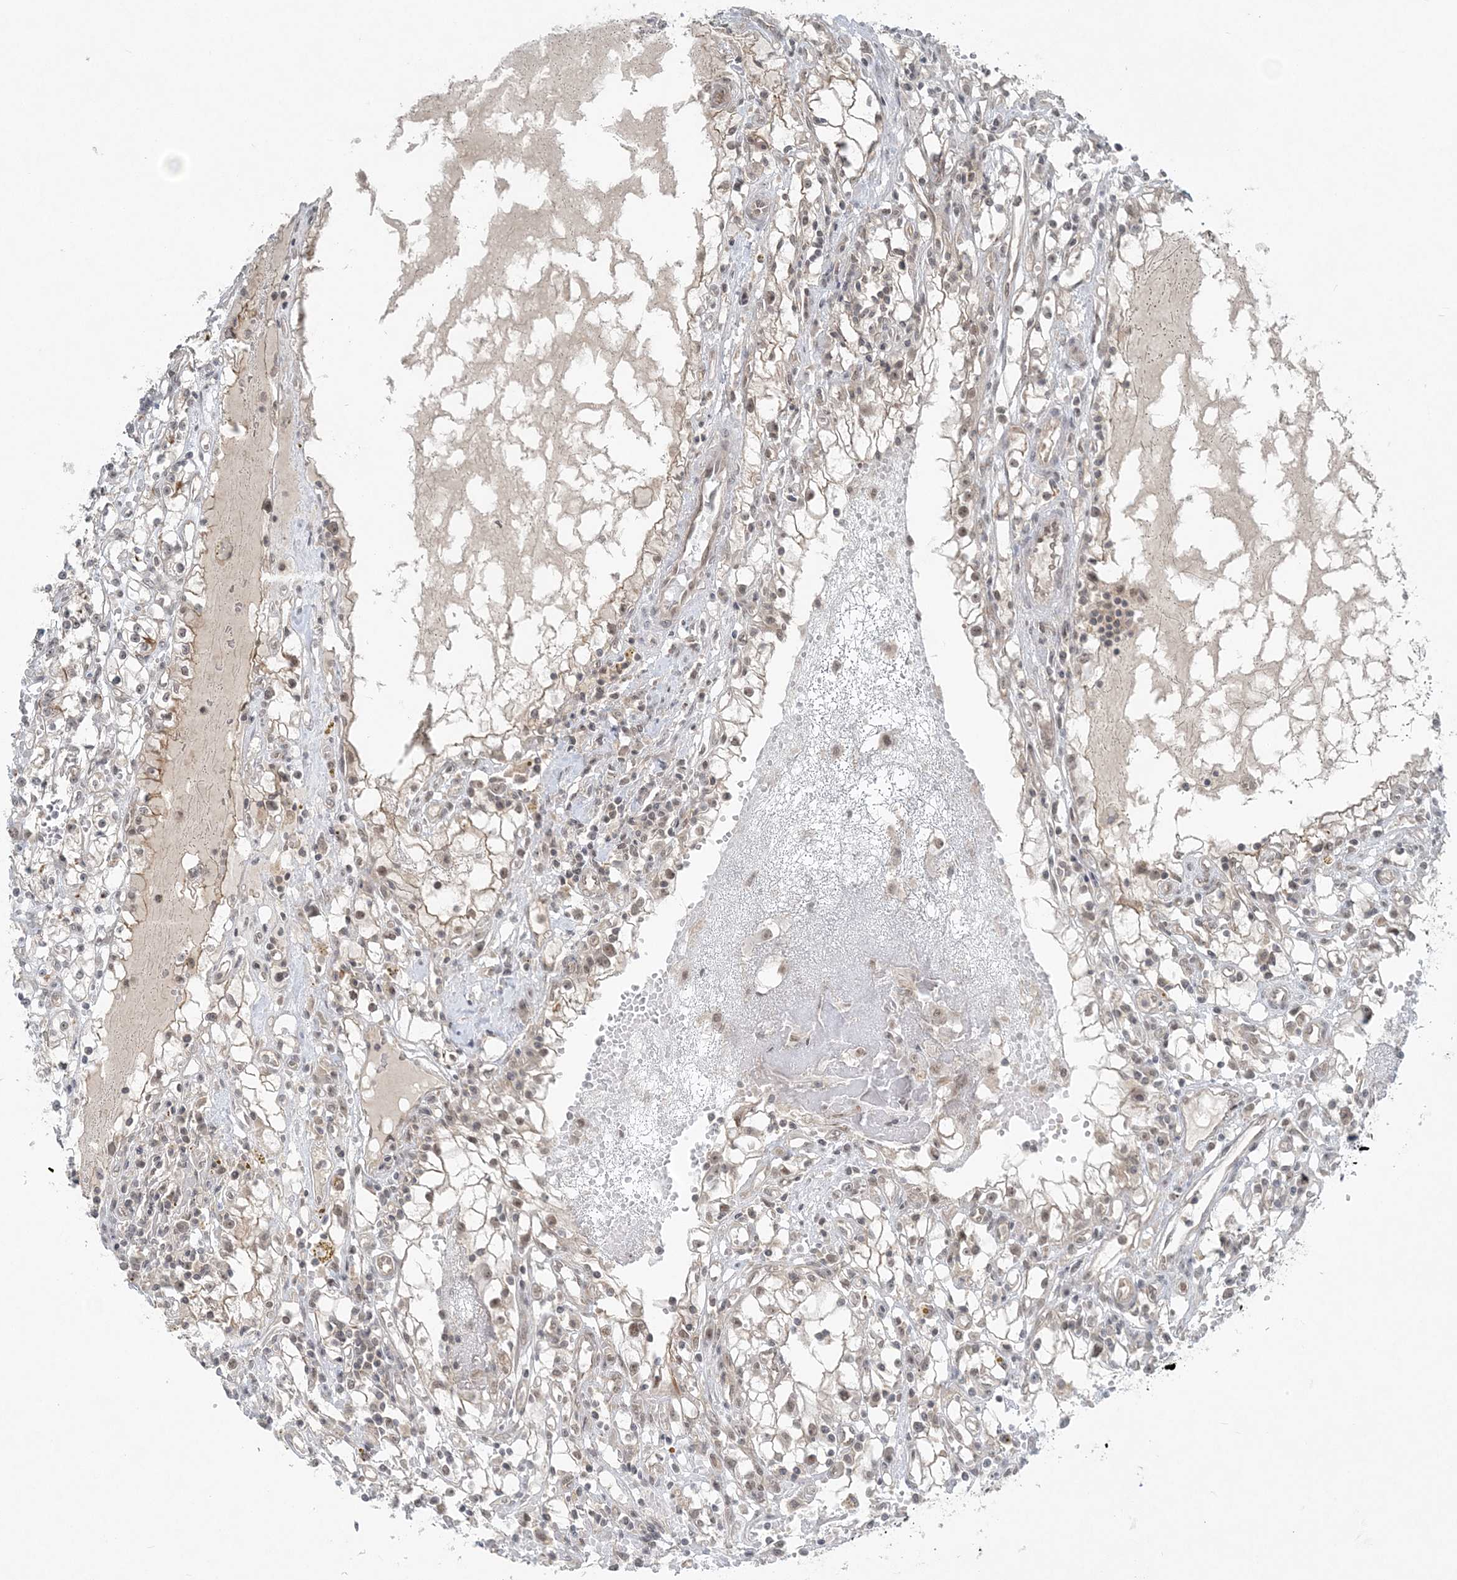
{"staining": {"intensity": "weak", "quantity": "<25%", "location": "nuclear"}, "tissue": "renal cancer", "cell_type": "Tumor cells", "image_type": "cancer", "snomed": [{"axis": "morphology", "description": "Adenocarcinoma, NOS"}, {"axis": "topography", "description": "Kidney"}], "caption": "Tumor cells show no significant expression in renal cancer.", "gene": "ATP11A", "patient": {"sex": "male", "age": 56}}